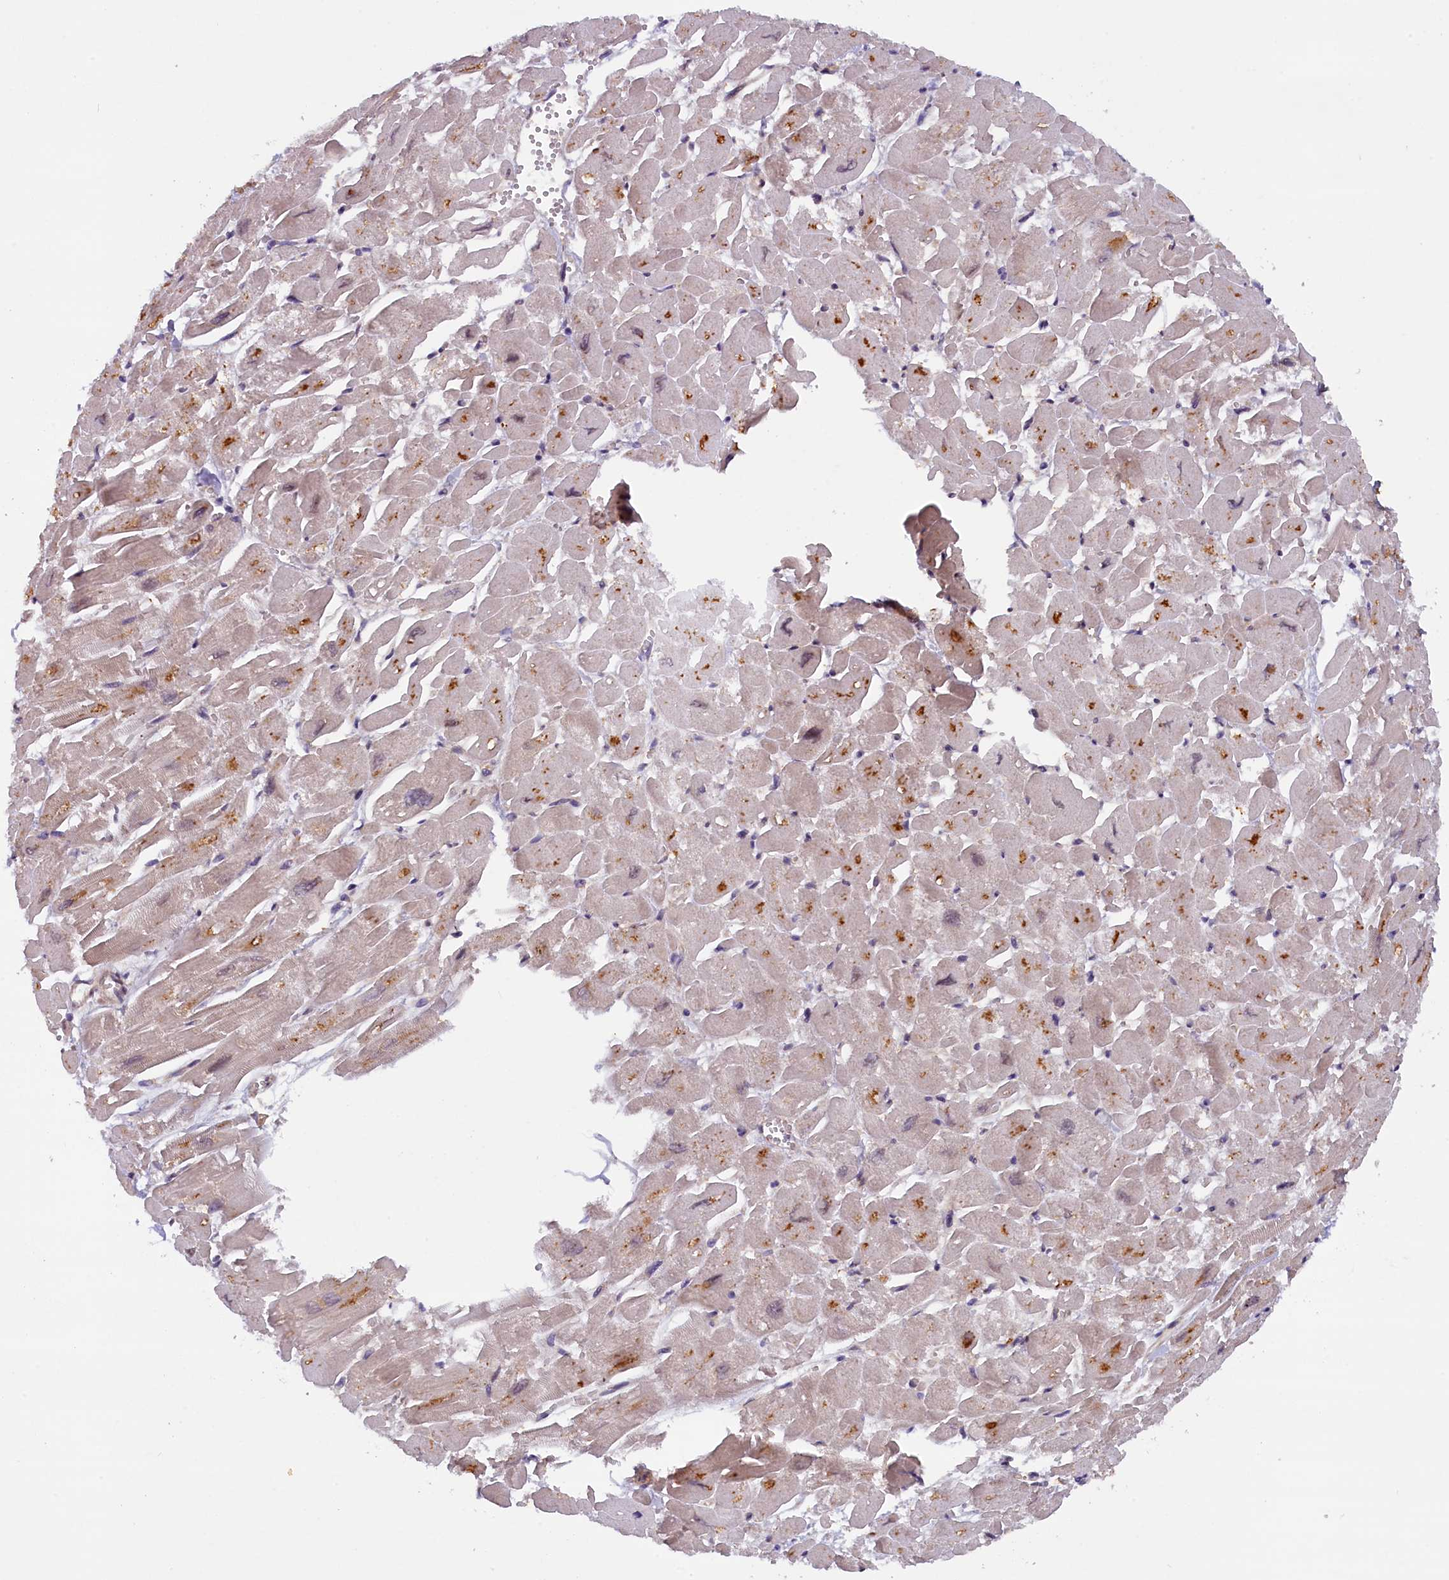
{"staining": {"intensity": "moderate", "quantity": "25%-75%", "location": "cytoplasmic/membranous"}, "tissue": "heart muscle", "cell_type": "Cardiomyocytes", "image_type": "normal", "snomed": [{"axis": "morphology", "description": "Normal tissue, NOS"}, {"axis": "topography", "description": "Heart"}], "caption": "Immunohistochemistry (IHC) of unremarkable human heart muscle reveals medium levels of moderate cytoplasmic/membranous expression in about 25%-75% of cardiomyocytes.", "gene": "CCDC9B", "patient": {"sex": "male", "age": 54}}